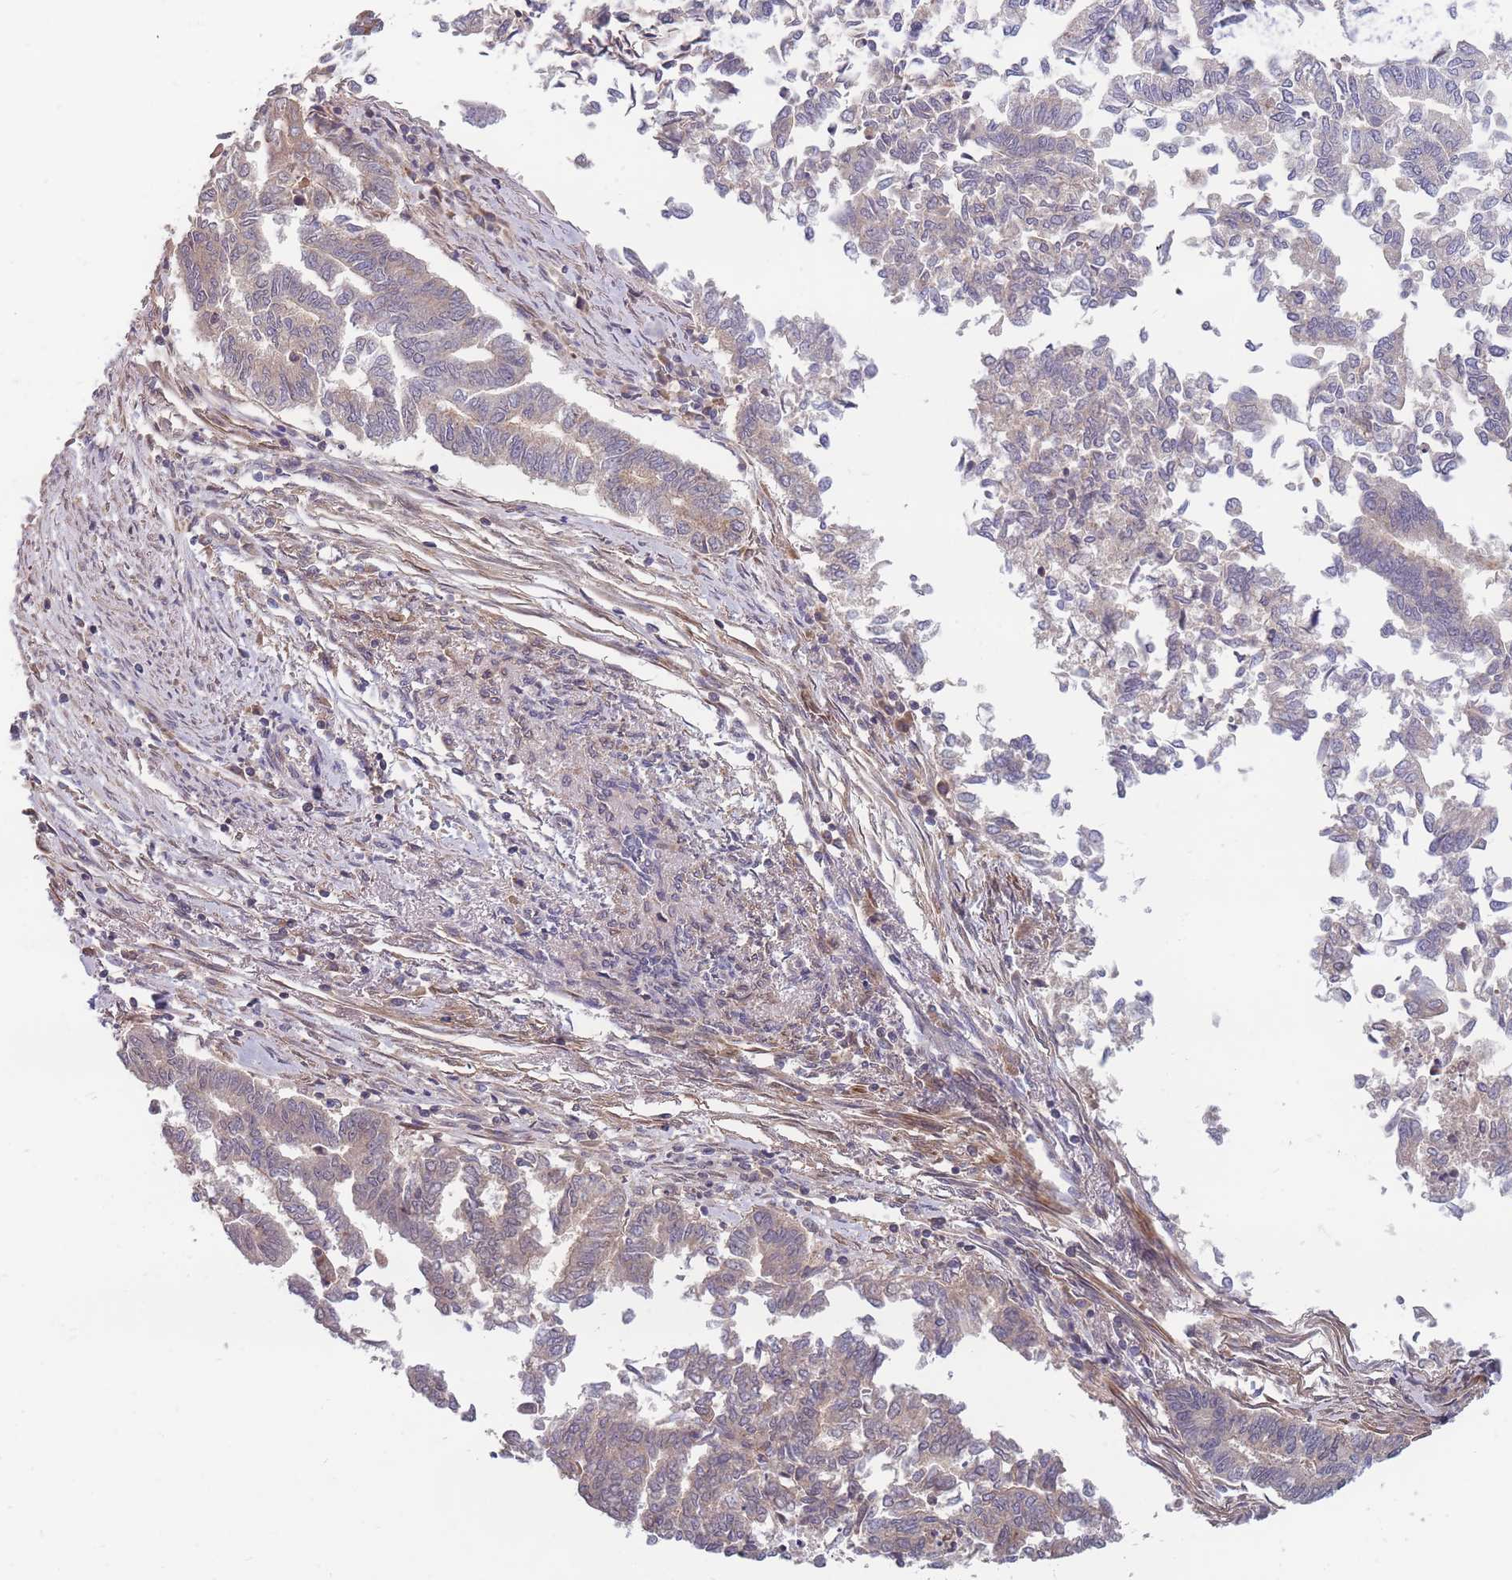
{"staining": {"intensity": "weak", "quantity": "25%-75%", "location": "cytoplasmic/membranous"}, "tissue": "endometrial cancer", "cell_type": "Tumor cells", "image_type": "cancer", "snomed": [{"axis": "morphology", "description": "Adenocarcinoma, NOS"}, {"axis": "topography", "description": "Endometrium"}], "caption": "This micrograph reveals immunohistochemistry (IHC) staining of human endometrial cancer, with low weak cytoplasmic/membranous staining in approximately 25%-75% of tumor cells.", "gene": "FAM153A", "patient": {"sex": "female", "age": 79}}